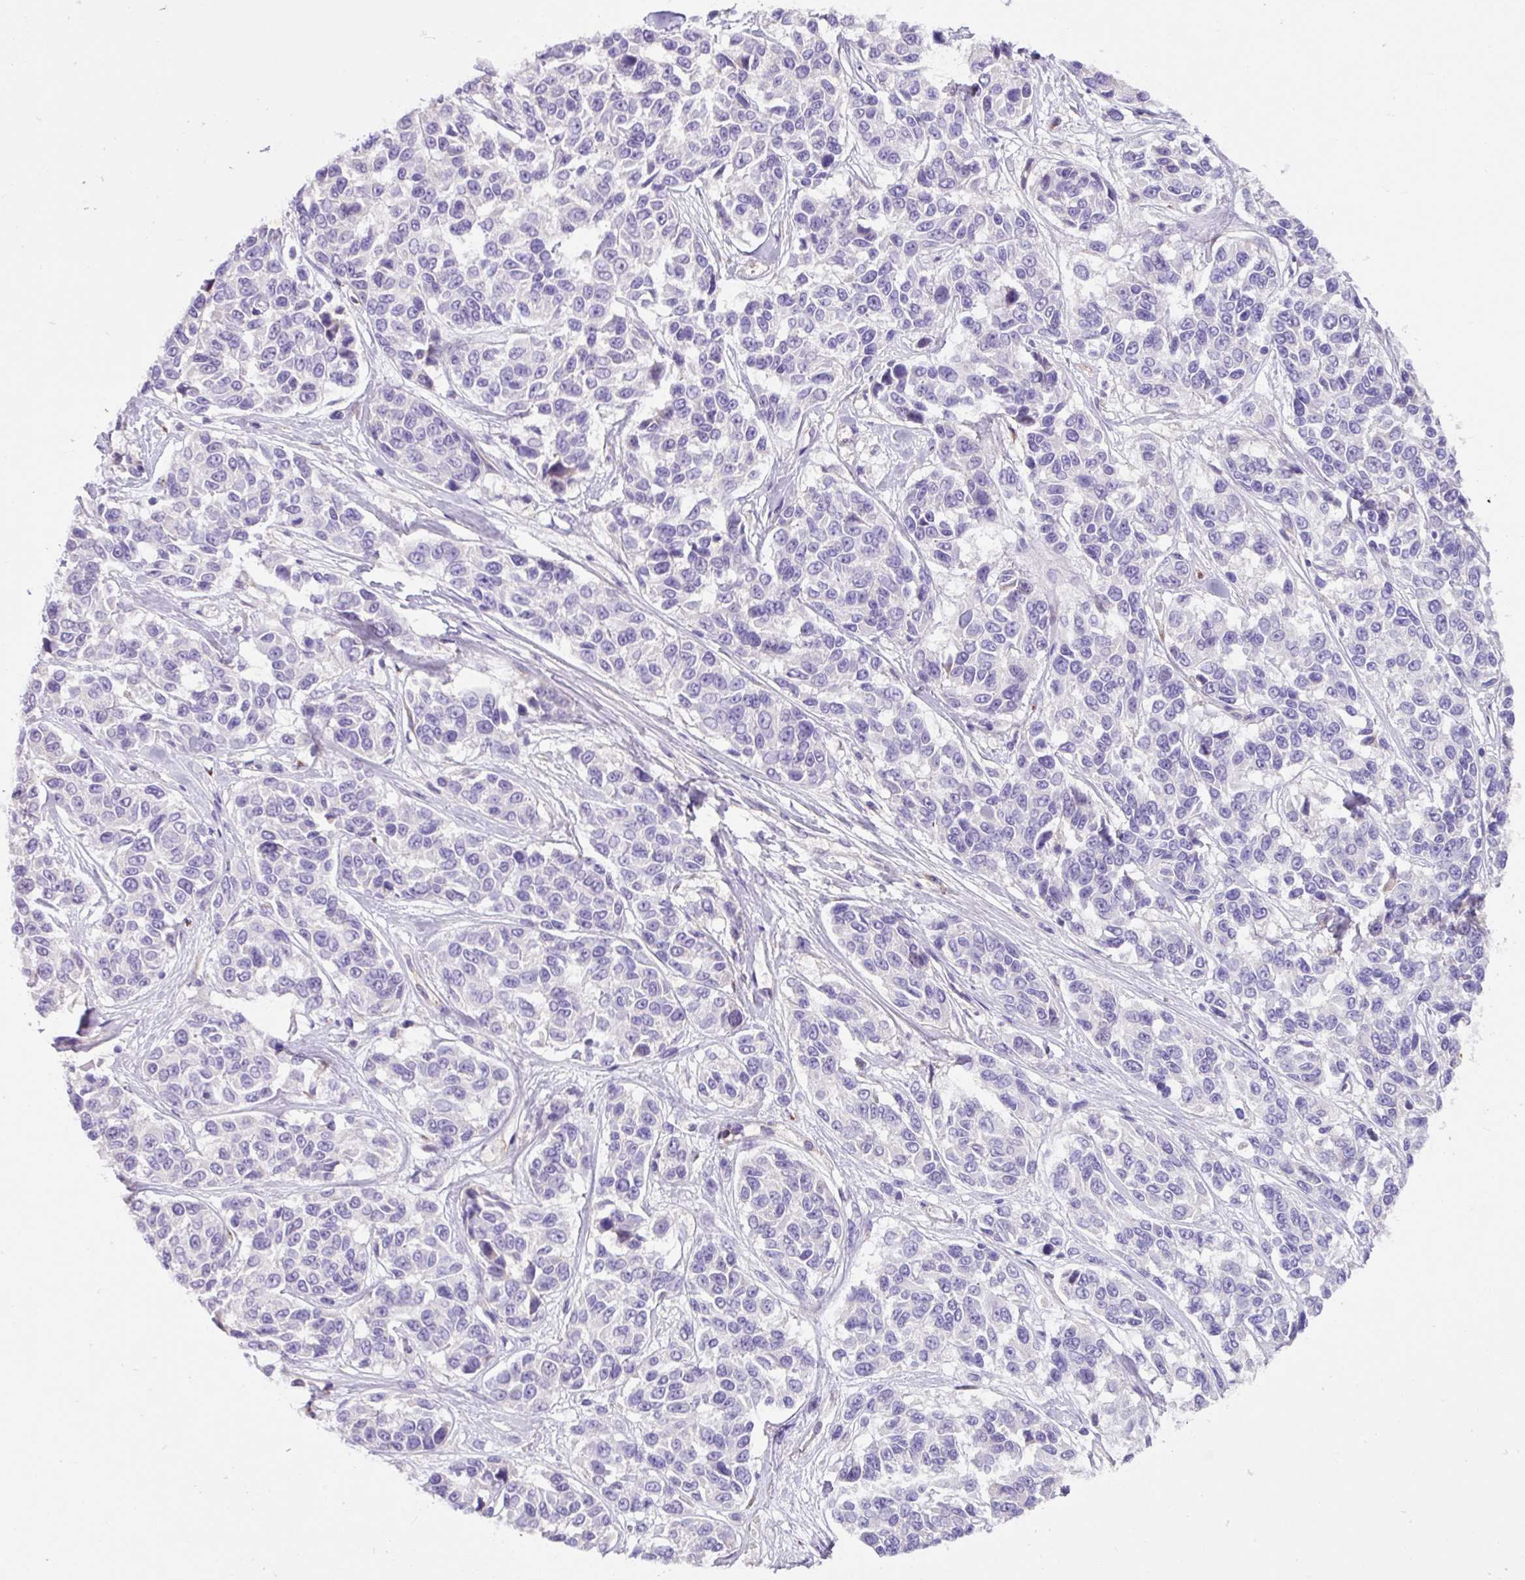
{"staining": {"intensity": "negative", "quantity": "none", "location": "none"}, "tissue": "melanoma", "cell_type": "Tumor cells", "image_type": "cancer", "snomed": [{"axis": "morphology", "description": "Malignant melanoma, NOS"}, {"axis": "topography", "description": "Skin"}], "caption": "There is no significant expression in tumor cells of melanoma.", "gene": "CRISP3", "patient": {"sex": "female", "age": 66}}